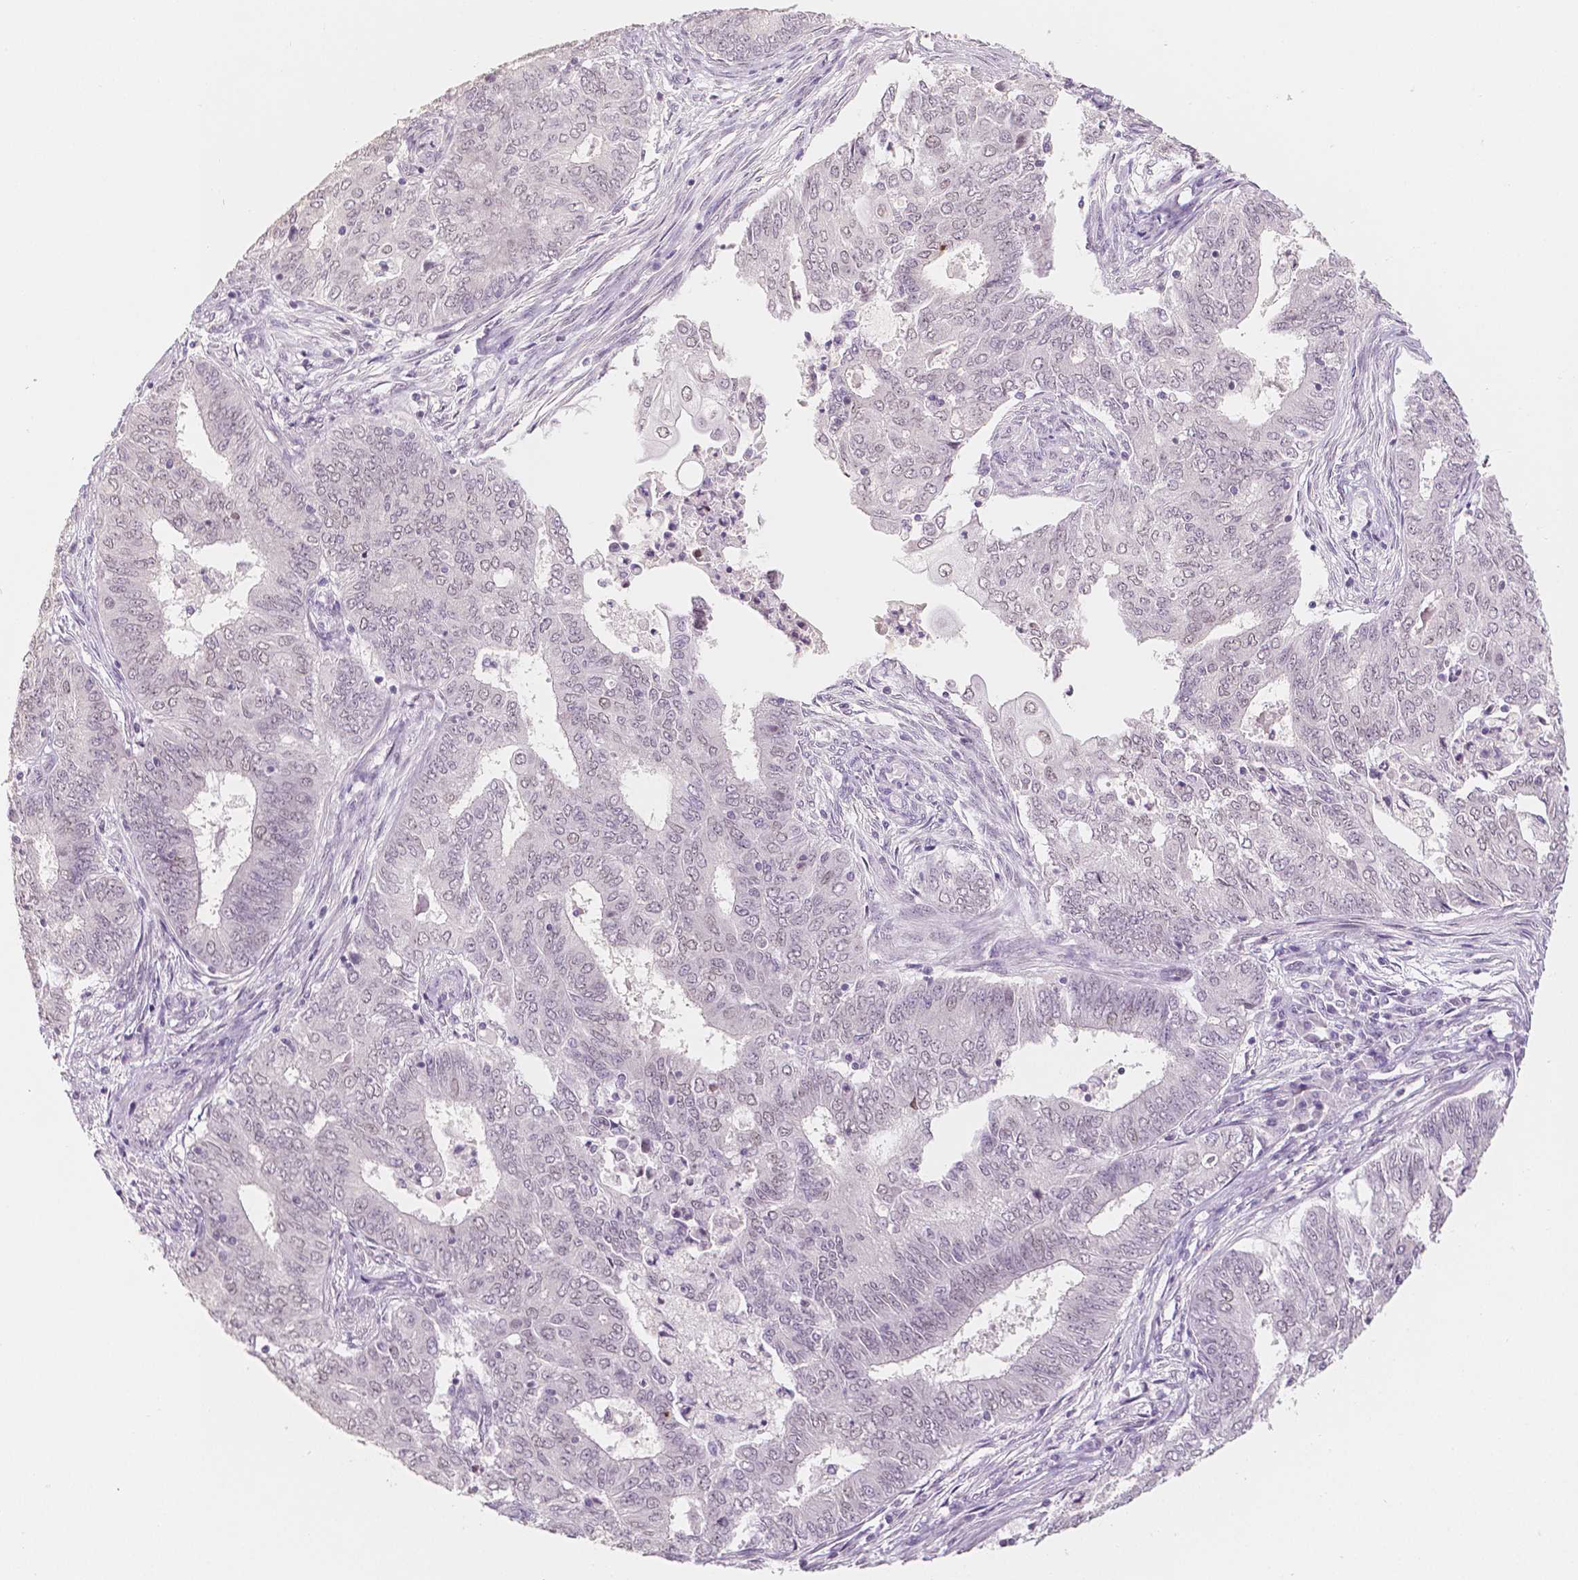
{"staining": {"intensity": "negative", "quantity": "none", "location": "none"}, "tissue": "endometrial cancer", "cell_type": "Tumor cells", "image_type": "cancer", "snomed": [{"axis": "morphology", "description": "Adenocarcinoma, NOS"}, {"axis": "topography", "description": "Endometrium"}], "caption": "Immunohistochemical staining of endometrial cancer demonstrates no significant expression in tumor cells. (DAB (3,3'-diaminobenzidine) immunohistochemistry with hematoxylin counter stain).", "gene": "KDM5B", "patient": {"sex": "female", "age": 62}}